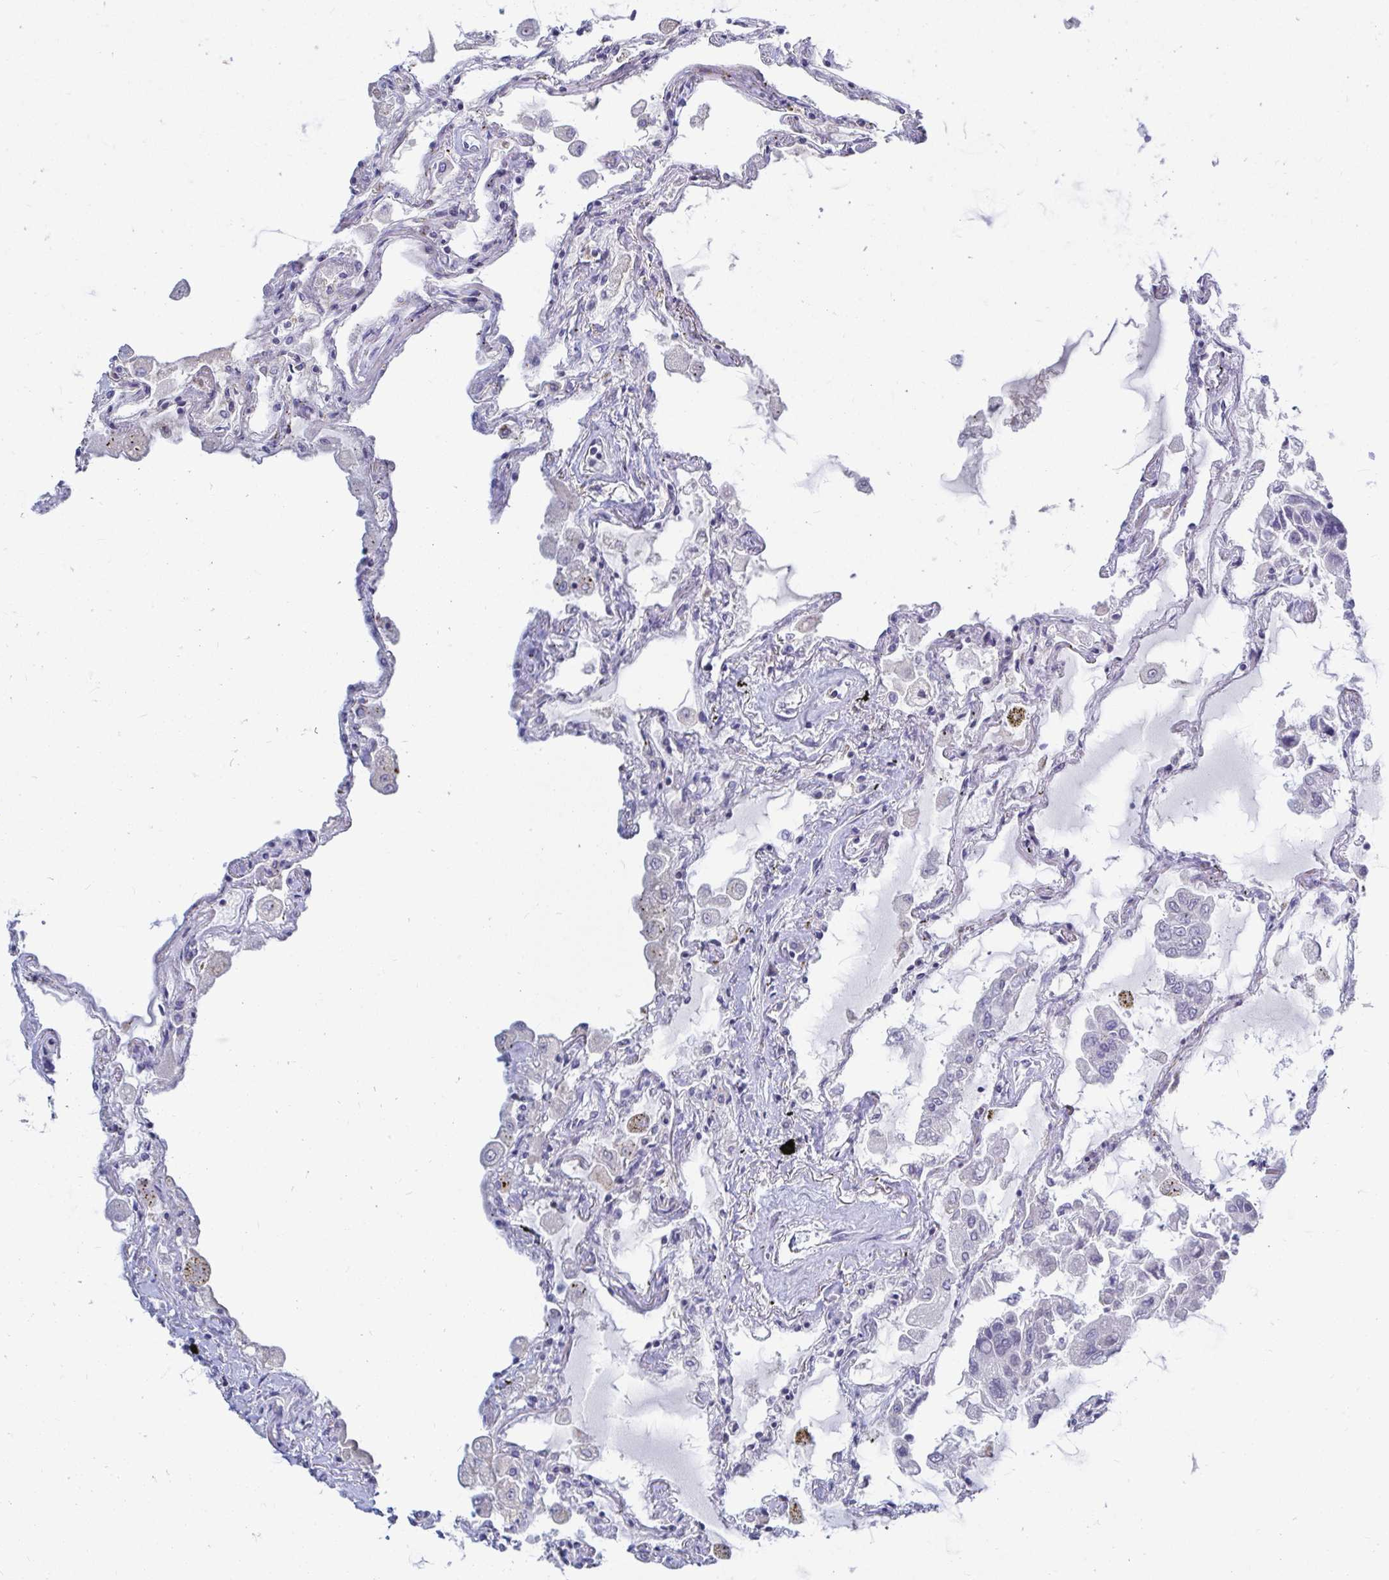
{"staining": {"intensity": "negative", "quantity": "none", "location": "none"}, "tissue": "lung", "cell_type": "Alveolar cells", "image_type": "normal", "snomed": [{"axis": "morphology", "description": "Normal tissue, NOS"}, {"axis": "morphology", "description": "Adenocarcinoma, NOS"}, {"axis": "topography", "description": "Cartilage tissue"}, {"axis": "topography", "description": "Lung"}], "caption": "An immunohistochemistry micrograph of unremarkable lung is shown. There is no staining in alveolar cells of lung.", "gene": "OR10R2", "patient": {"sex": "female", "age": 67}}